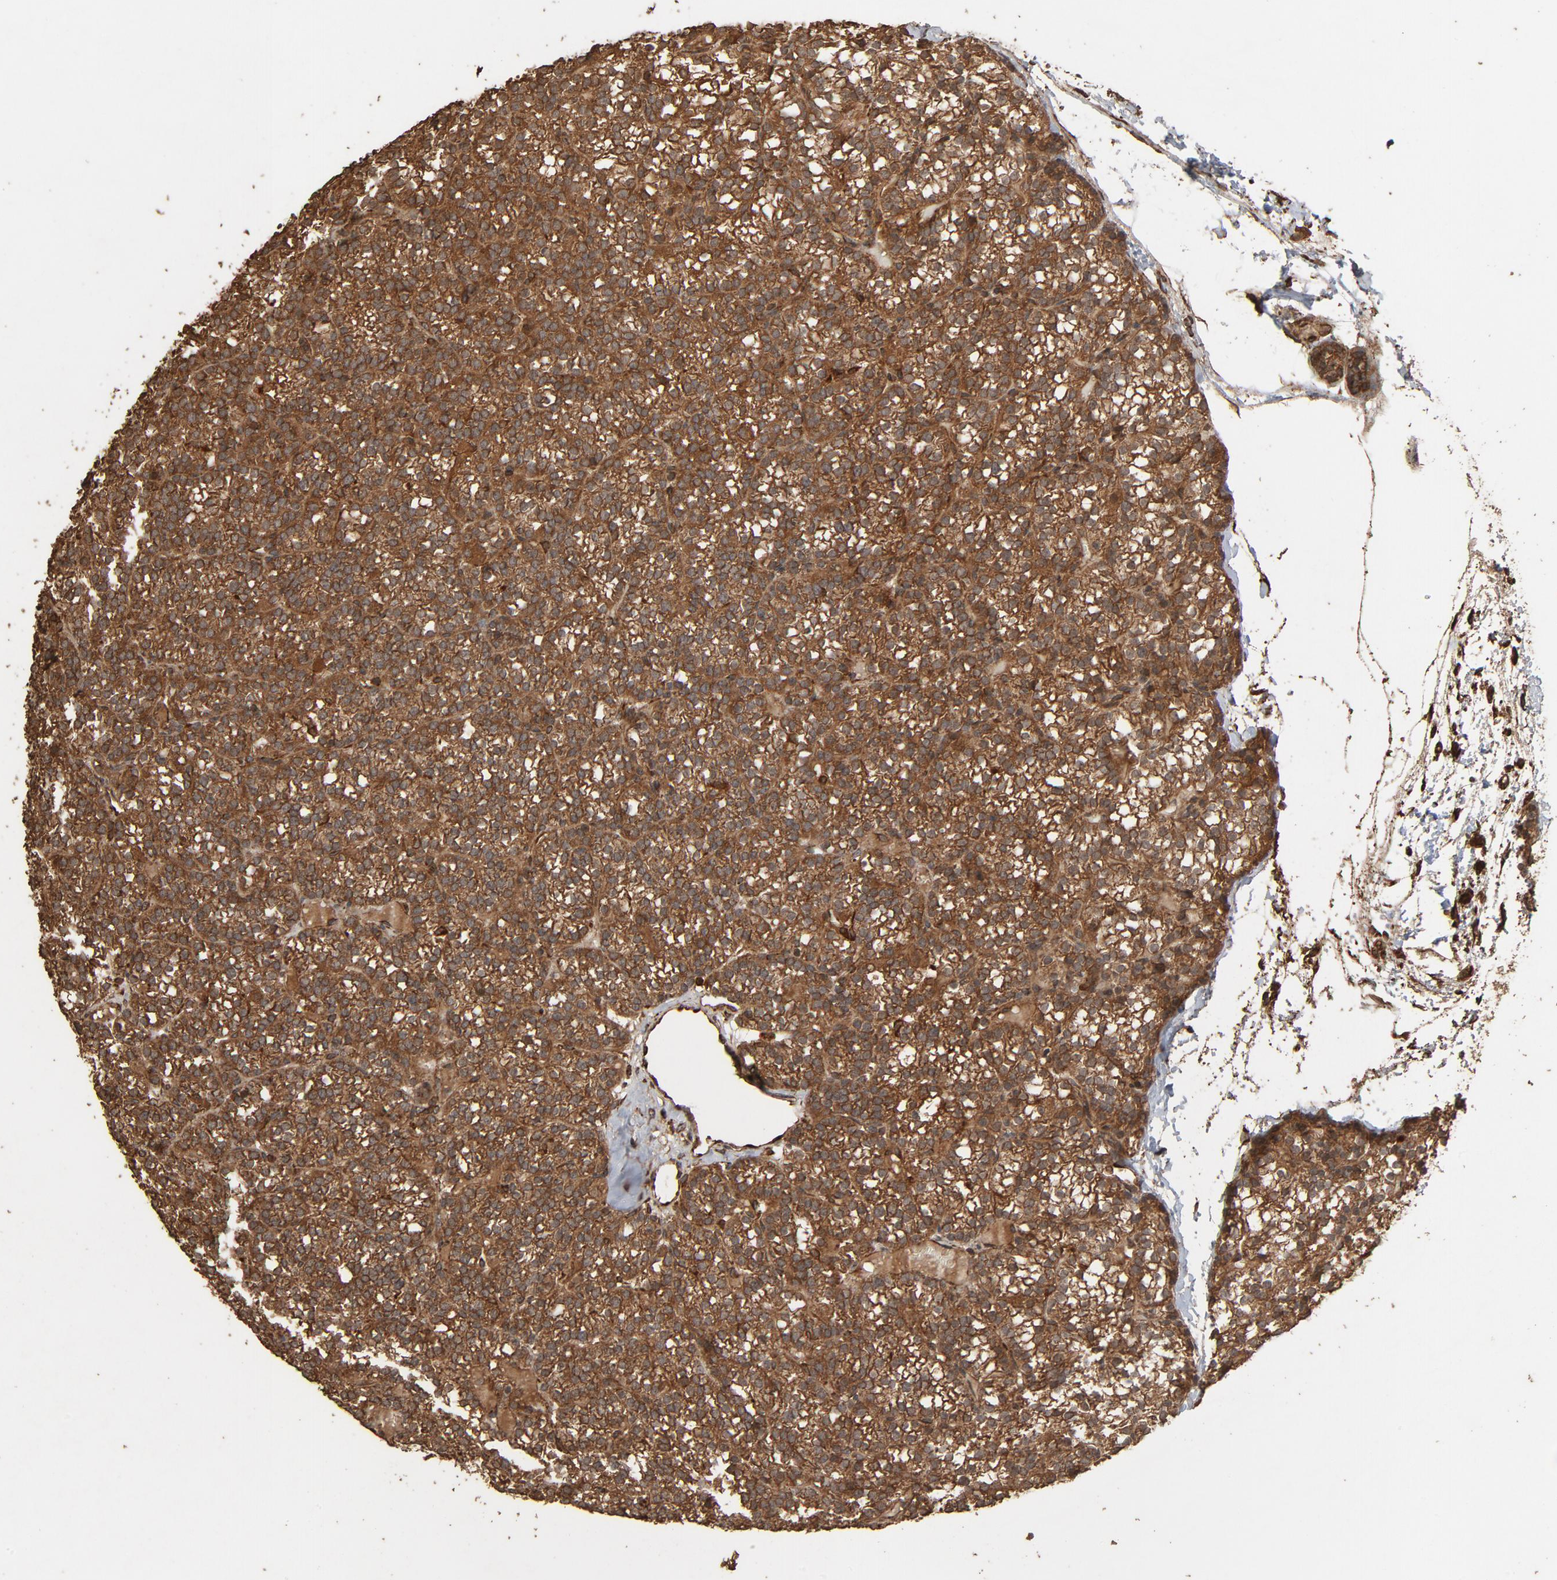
{"staining": {"intensity": "strong", "quantity": ">75%", "location": "cytoplasmic/membranous"}, "tissue": "parathyroid gland", "cell_type": "Glandular cells", "image_type": "normal", "snomed": [{"axis": "morphology", "description": "Normal tissue, NOS"}, {"axis": "topography", "description": "Parathyroid gland"}], "caption": "An IHC photomicrograph of unremarkable tissue is shown. Protein staining in brown highlights strong cytoplasmic/membranous positivity in parathyroid gland within glandular cells.", "gene": "RPS6KA6", "patient": {"sex": "female", "age": 50}}